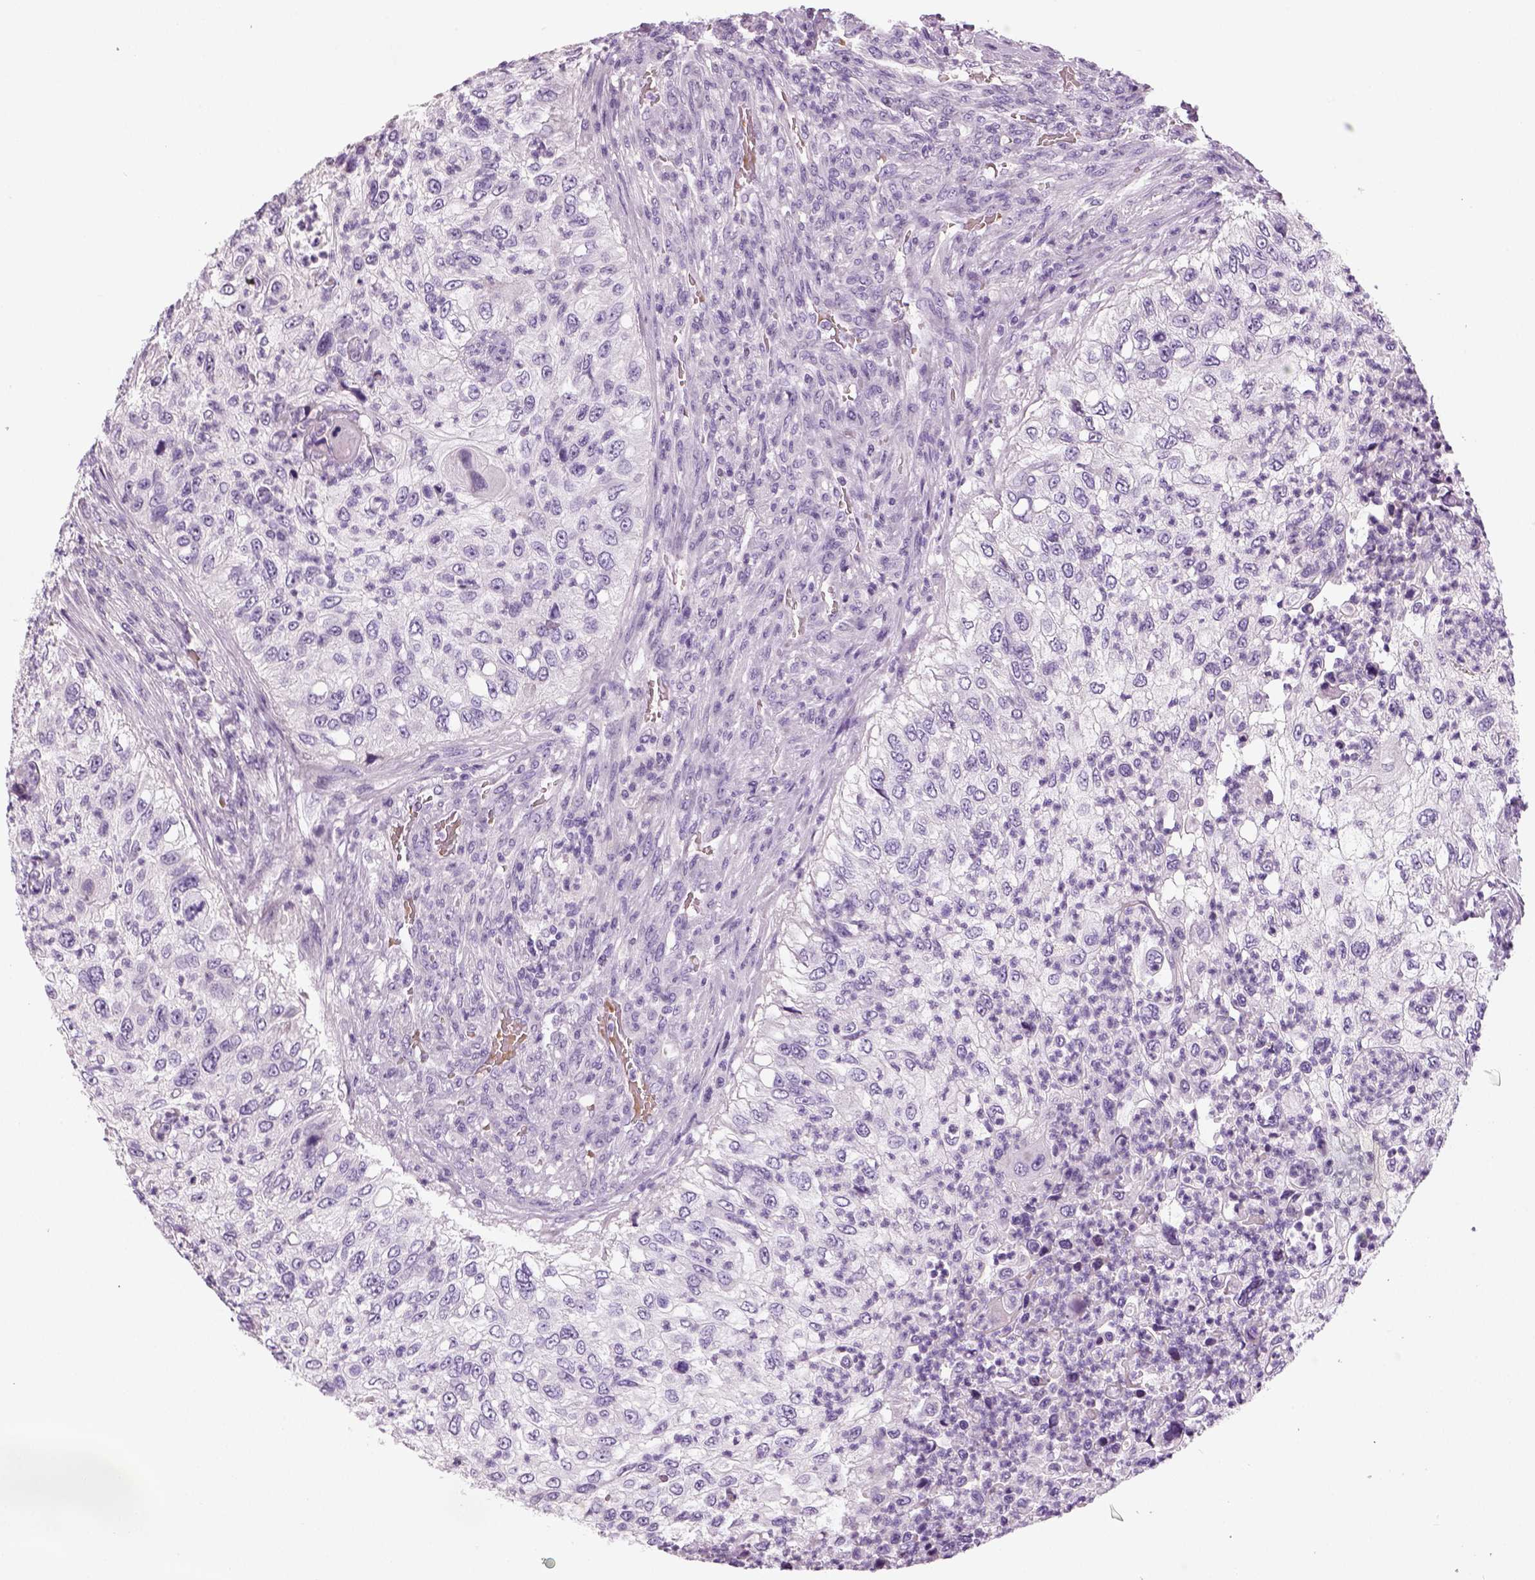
{"staining": {"intensity": "negative", "quantity": "none", "location": "none"}, "tissue": "urothelial cancer", "cell_type": "Tumor cells", "image_type": "cancer", "snomed": [{"axis": "morphology", "description": "Urothelial carcinoma, High grade"}, {"axis": "topography", "description": "Urinary bladder"}], "caption": "Protein analysis of urothelial cancer exhibits no significant expression in tumor cells.", "gene": "TSPAN7", "patient": {"sex": "female", "age": 60}}